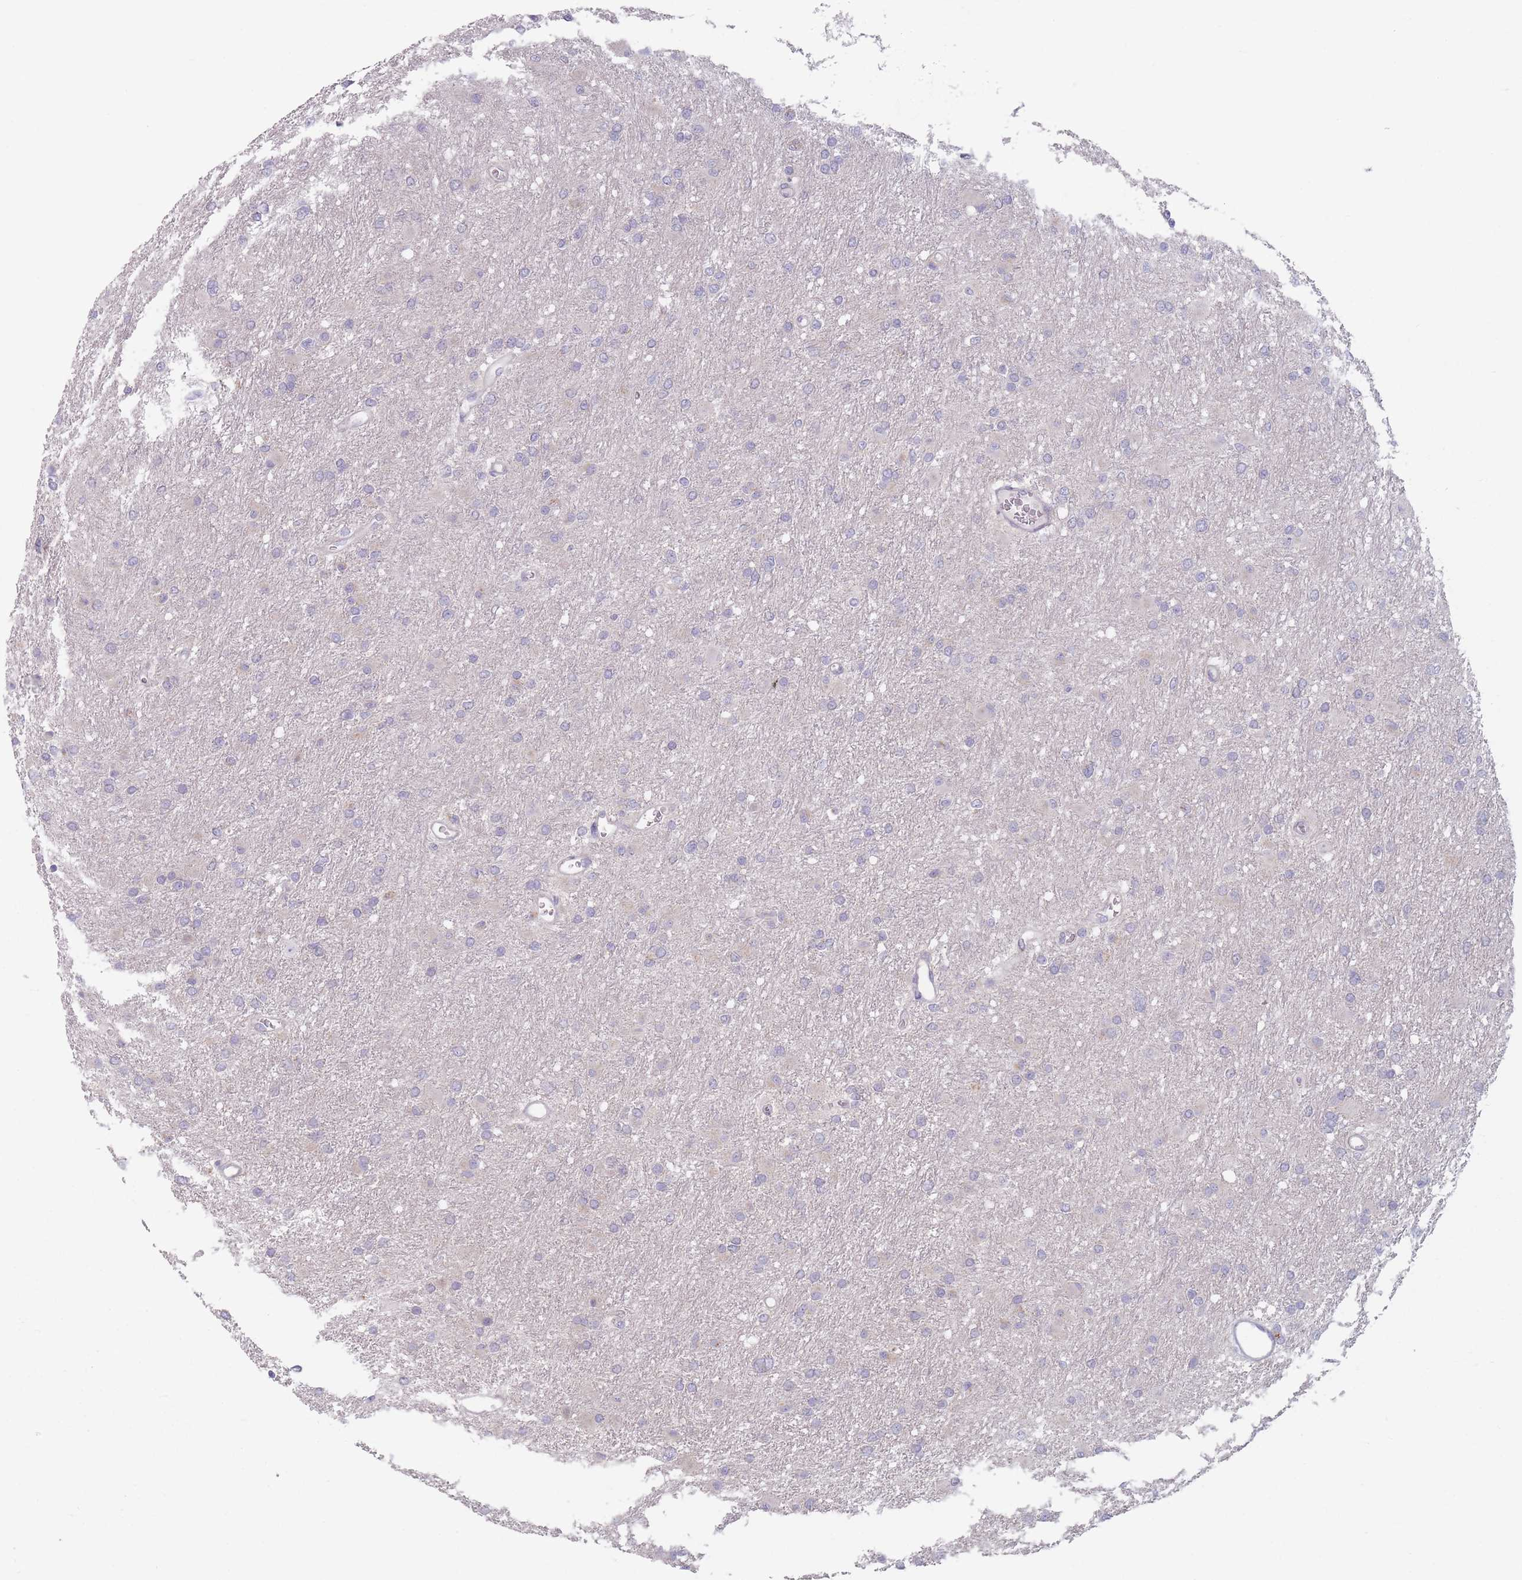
{"staining": {"intensity": "negative", "quantity": "none", "location": "none"}, "tissue": "glioma", "cell_type": "Tumor cells", "image_type": "cancer", "snomed": [{"axis": "morphology", "description": "Glioma, malignant, High grade"}, {"axis": "topography", "description": "Cerebral cortex"}], "caption": "A histopathology image of human glioma is negative for staining in tumor cells.", "gene": "AKAIN1", "patient": {"sex": "female", "age": 36}}